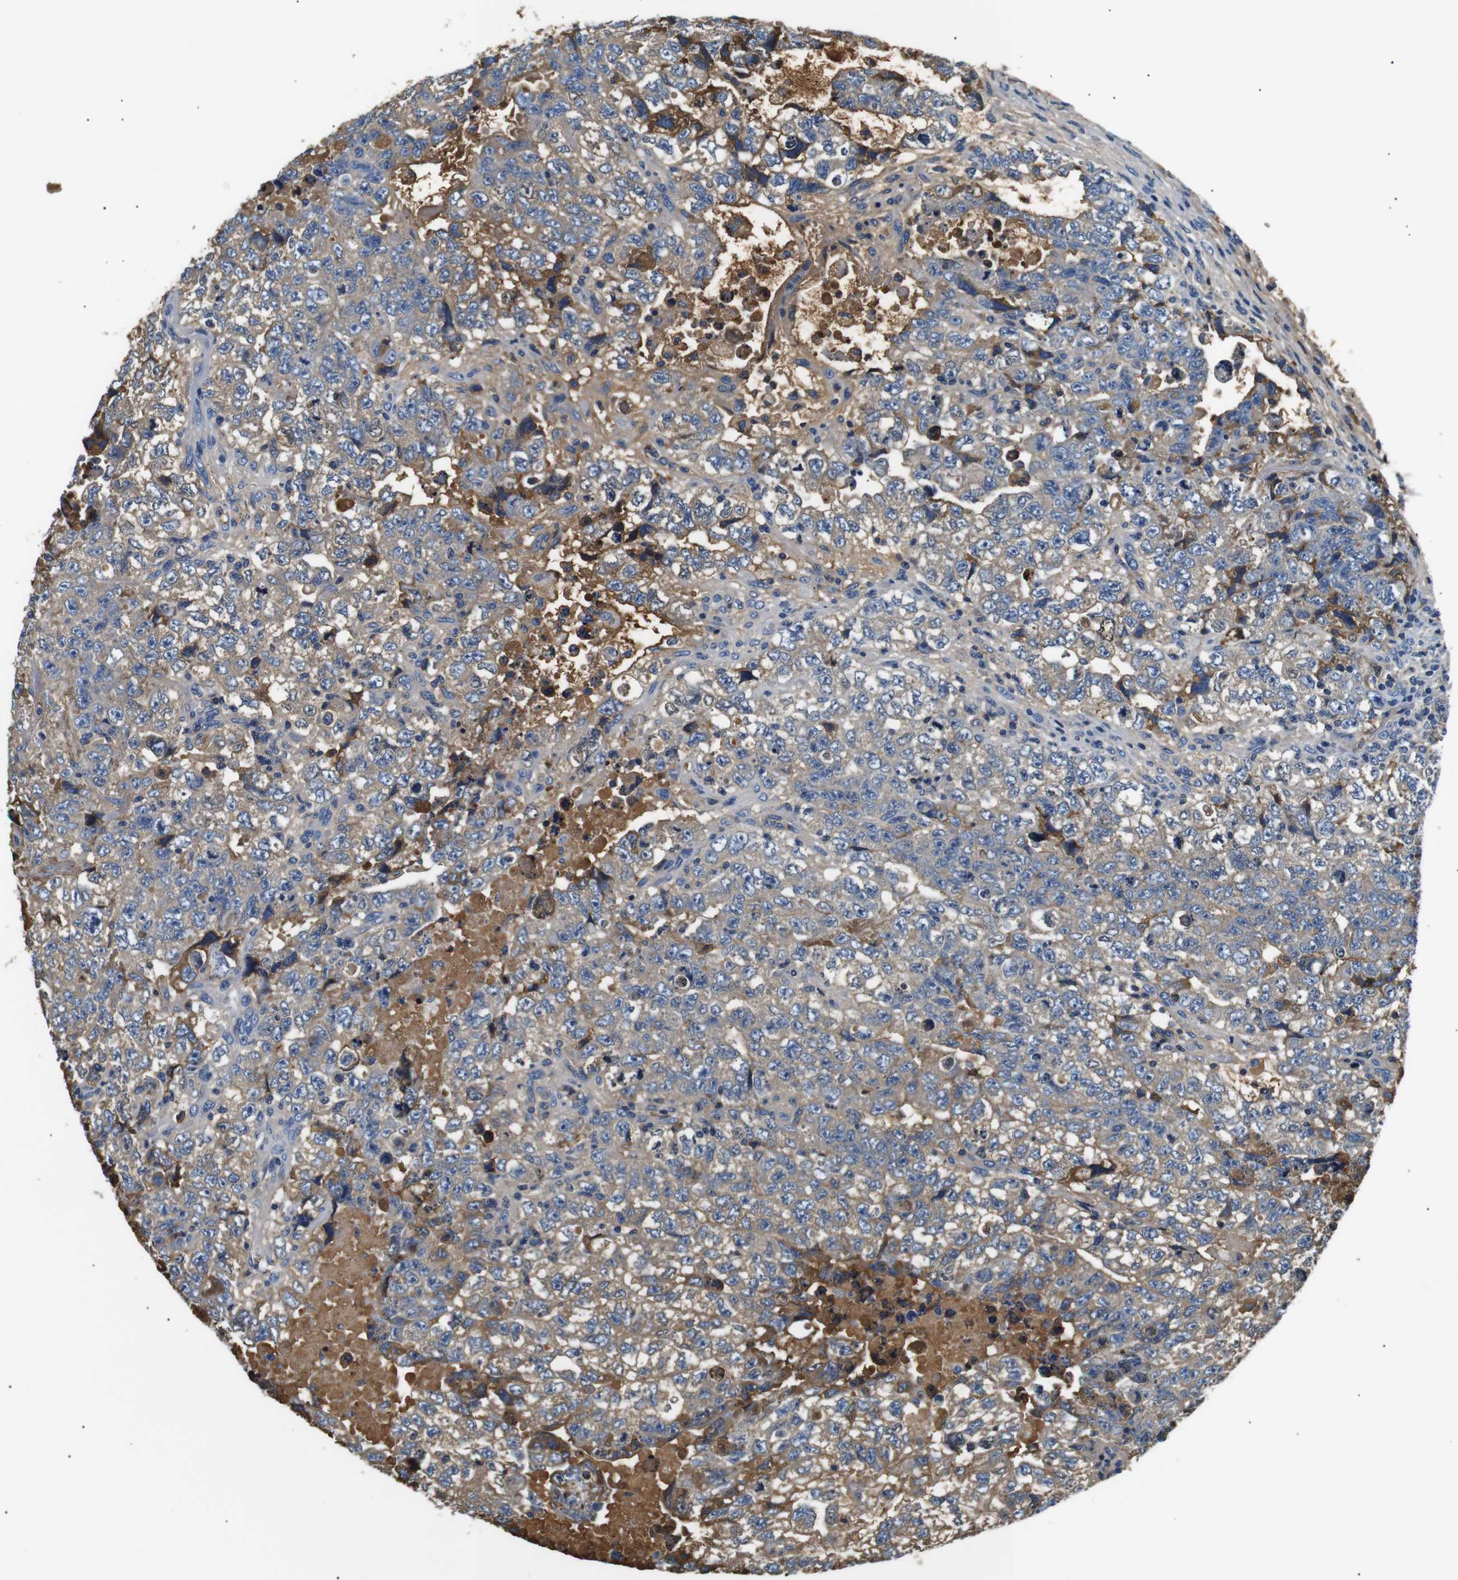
{"staining": {"intensity": "weak", "quantity": "<25%", "location": "cytoplasmic/membranous"}, "tissue": "testis cancer", "cell_type": "Tumor cells", "image_type": "cancer", "snomed": [{"axis": "morphology", "description": "Carcinoma, Embryonal, NOS"}, {"axis": "topography", "description": "Testis"}], "caption": "The photomicrograph shows no staining of tumor cells in testis cancer.", "gene": "LHCGR", "patient": {"sex": "male", "age": 36}}